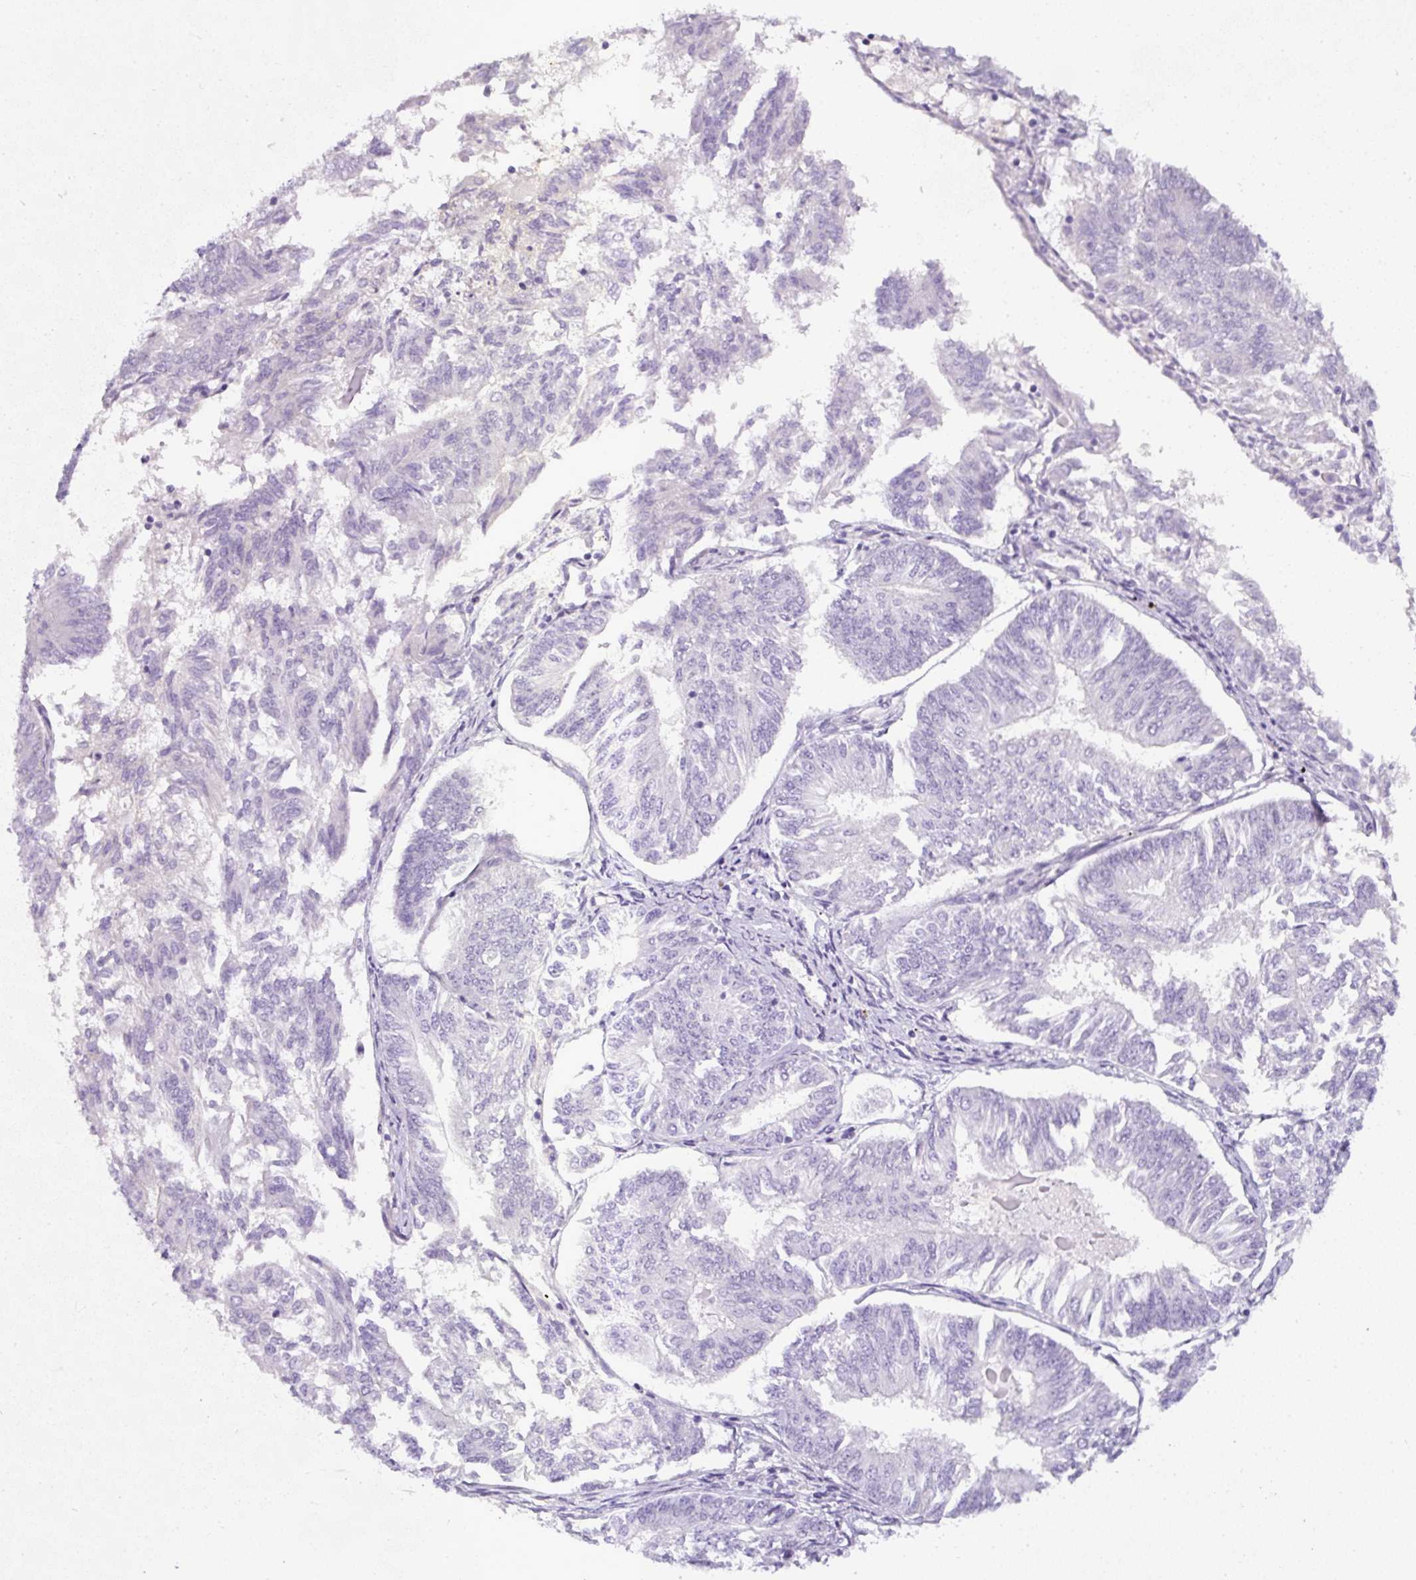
{"staining": {"intensity": "negative", "quantity": "none", "location": "none"}, "tissue": "endometrial cancer", "cell_type": "Tumor cells", "image_type": "cancer", "snomed": [{"axis": "morphology", "description": "Adenocarcinoma, NOS"}, {"axis": "topography", "description": "Endometrium"}], "caption": "Tumor cells are negative for protein expression in human adenocarcinoma (endometrial).", "gene": "OR14A2", "patient": {"sex": "female", "age": 58}}